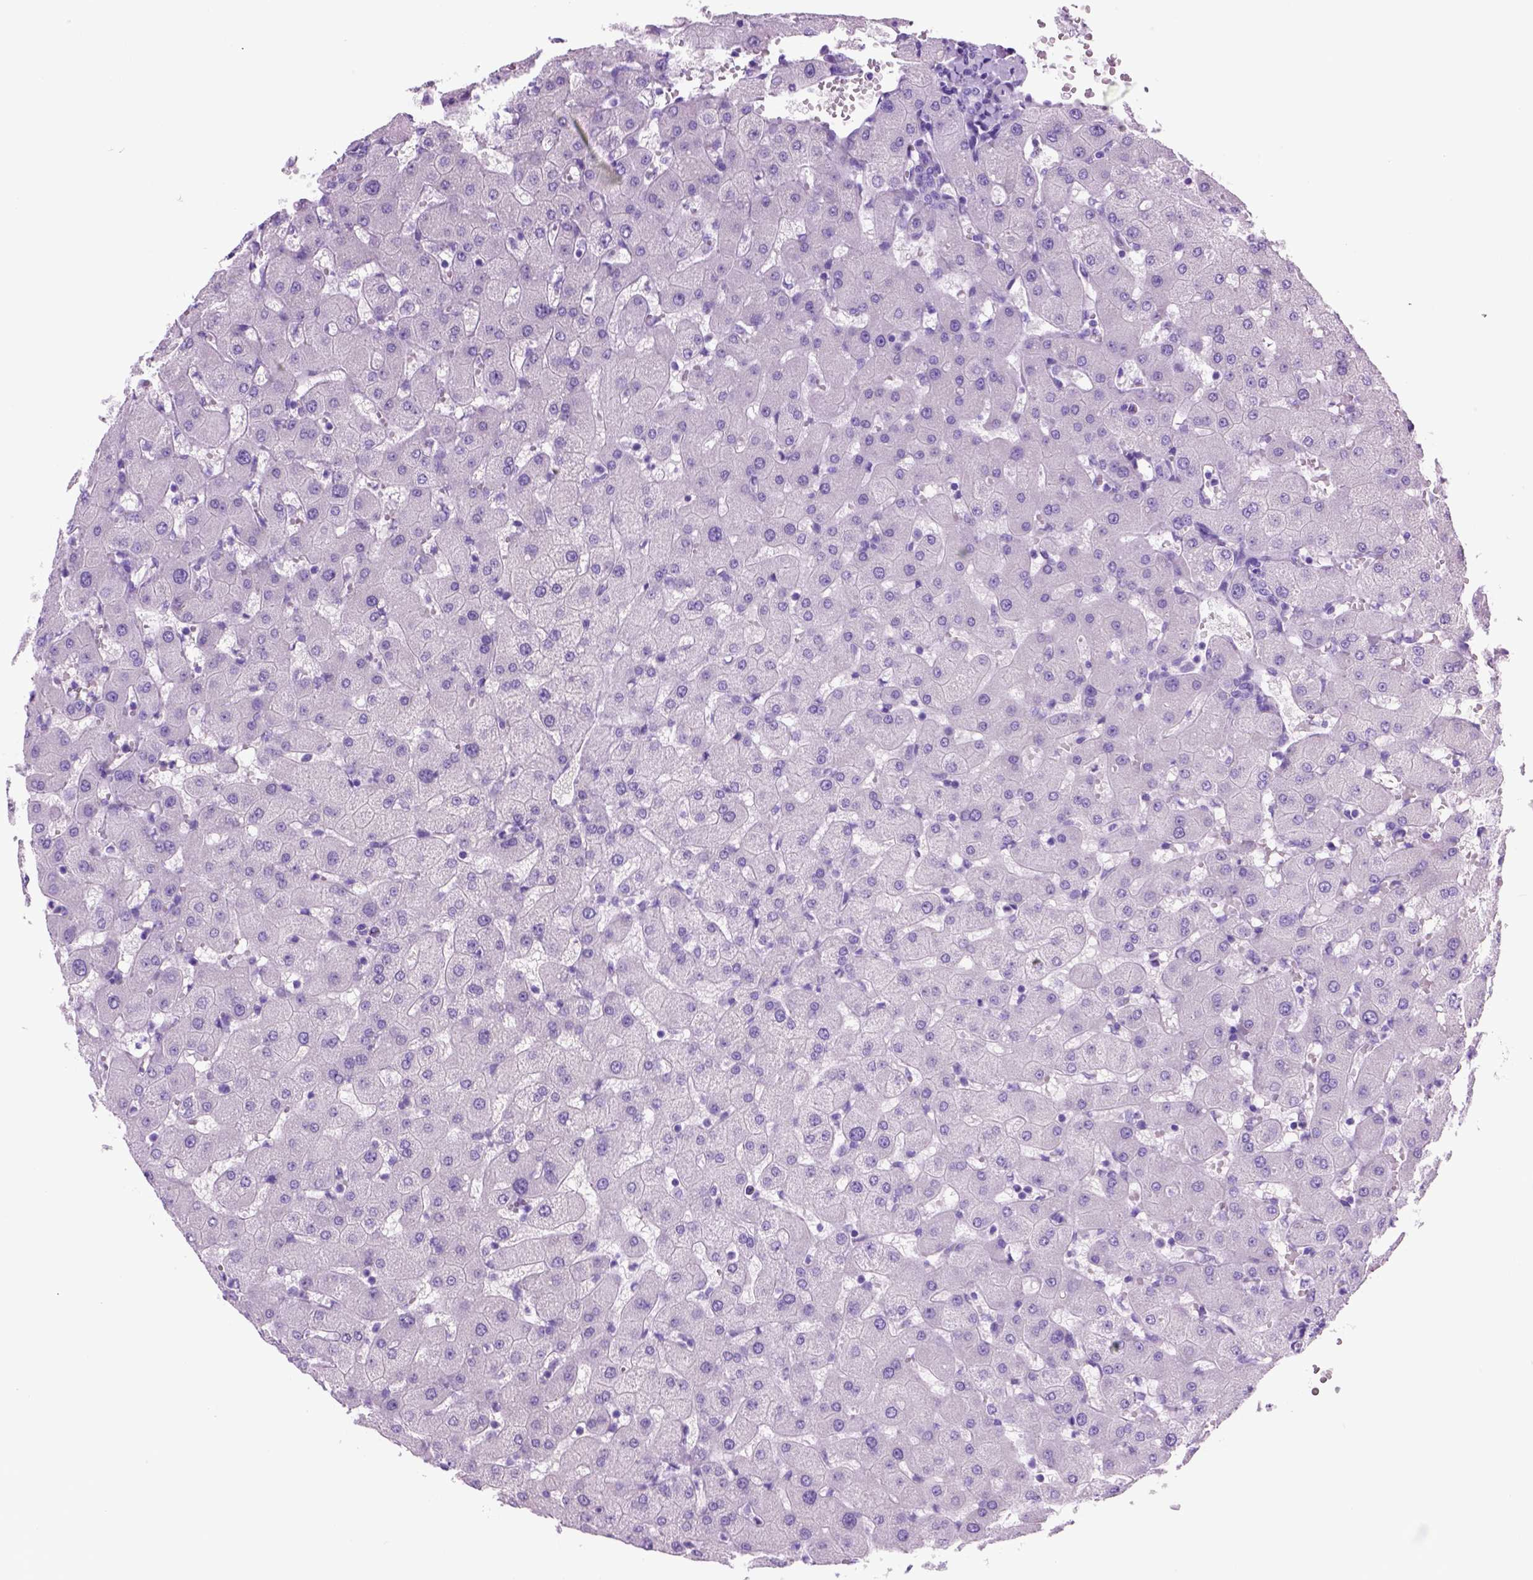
{"staining": {"intensity": "negative", "quantity": "none", "location": "none"}, "tissue": "liver", "cell_type": "Cholangiocytes", "image_type": "normal", "snomed": [{"axis": "morphology", "description": "Normal tissue, NOS"}, {"axis": "topography", "description": "Liver"}], "caption": "The photomicrograph displays no staining of cholangiocytes in unremarkable liver.", "gene": "HHIPL2", "patient": {"sex": "female", "age": 63}}